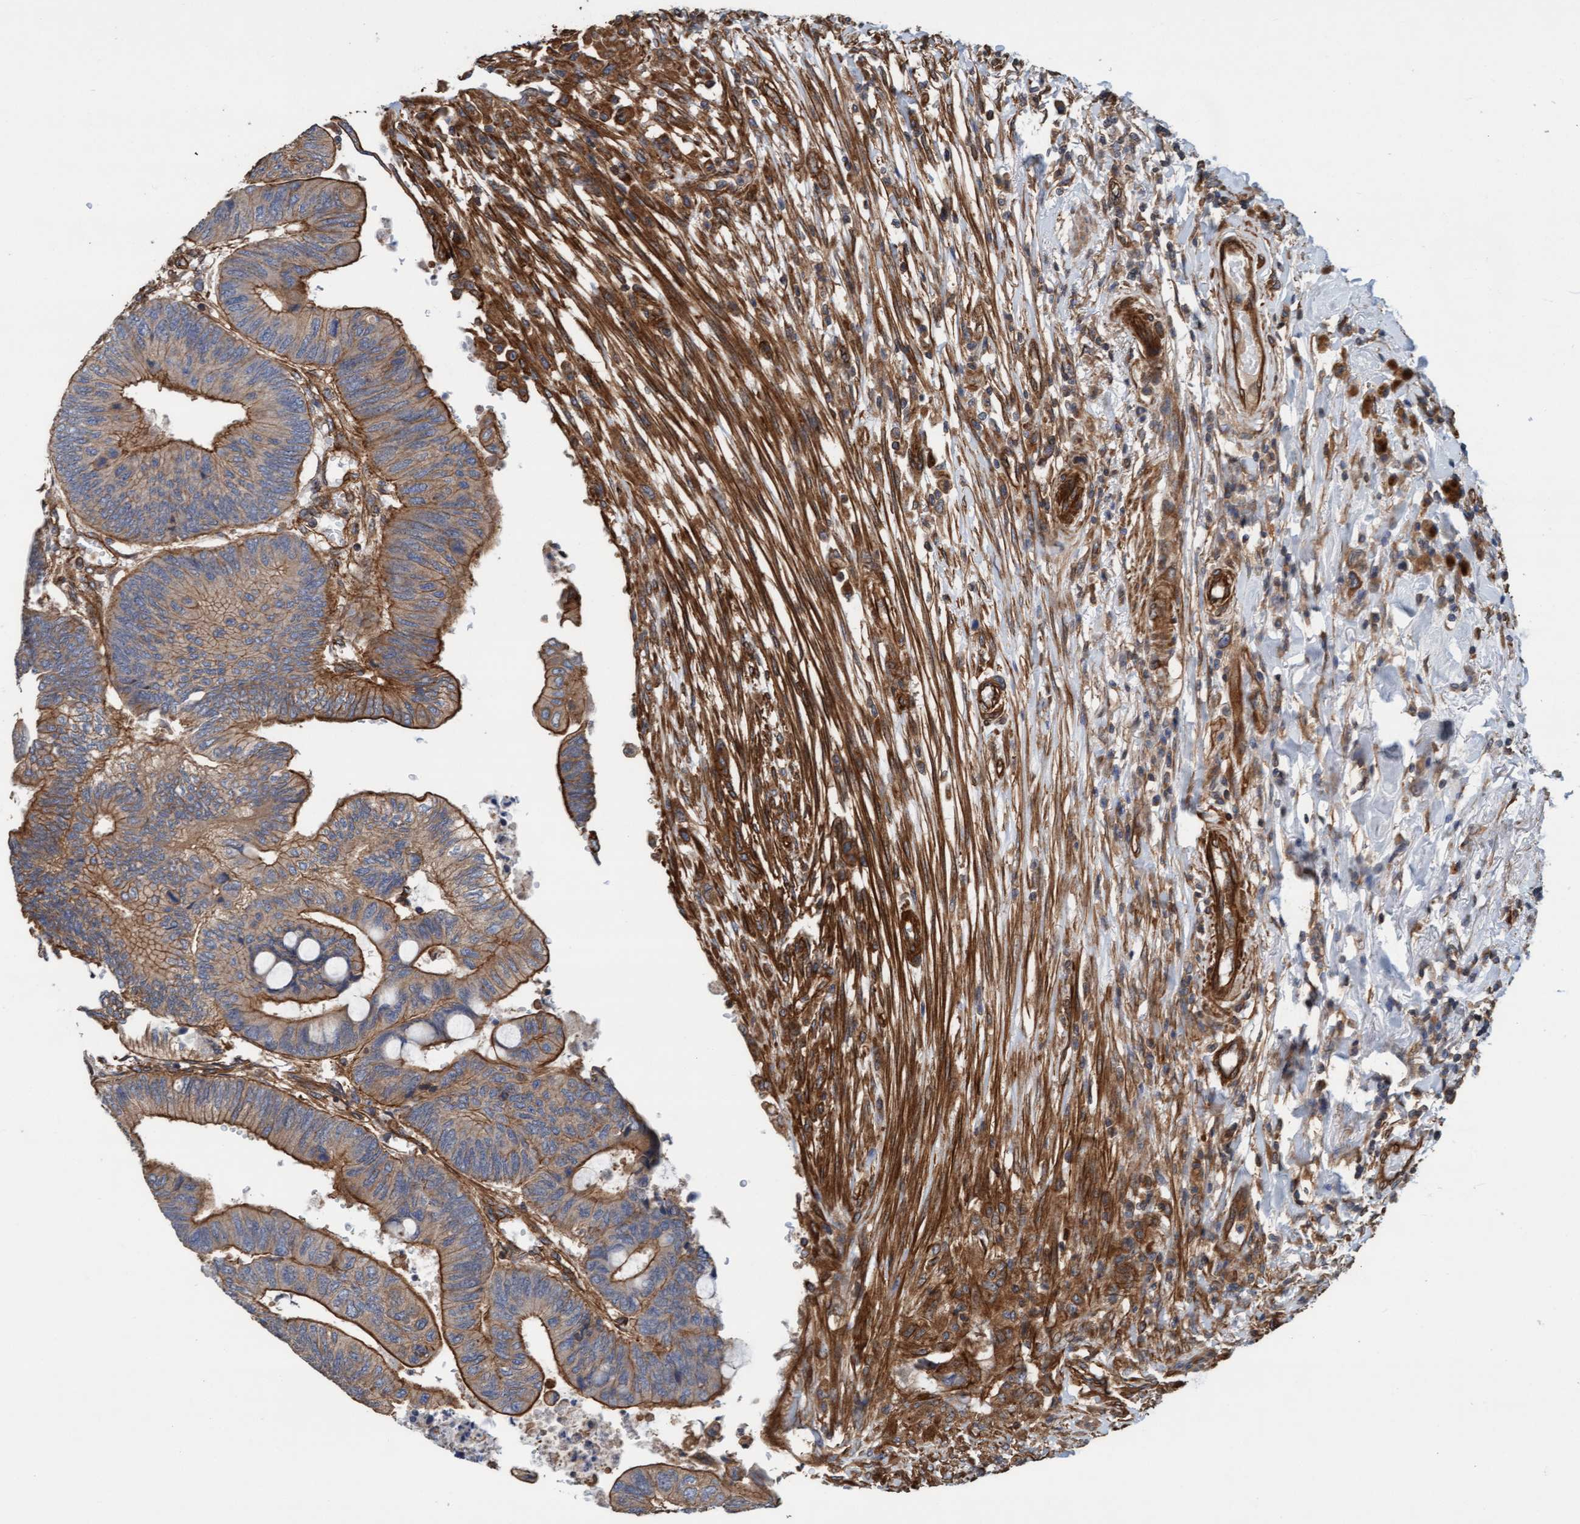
{"staining": {"intensity": "moderate", "quantity": ">75%", "location": "cytoplasmic/membranous"}, "tissue": "colorectal cancer", "cell_type": "Tumor cells", "image_type": "cancer", "snomed": [{"axis": "morphology", "description": "Normal tissue, NOS"}, {"axis": "morphology", "description": "Adenocarcinoma, NOS"}, {"axis": "topography", "description": "Rectum"}, {"axis": "topography", "description": "Peripheral nerve tissue"}], "caption": "The histopathology image displays immunohistochemical staining of adenocarcinoma (colorectal). There is moderate cytoplasmic/membranous expression is identified in approximately >75% of tumor cells.", "gene": "STXBP4", "patient": {"sex": "male", "age": 92}}